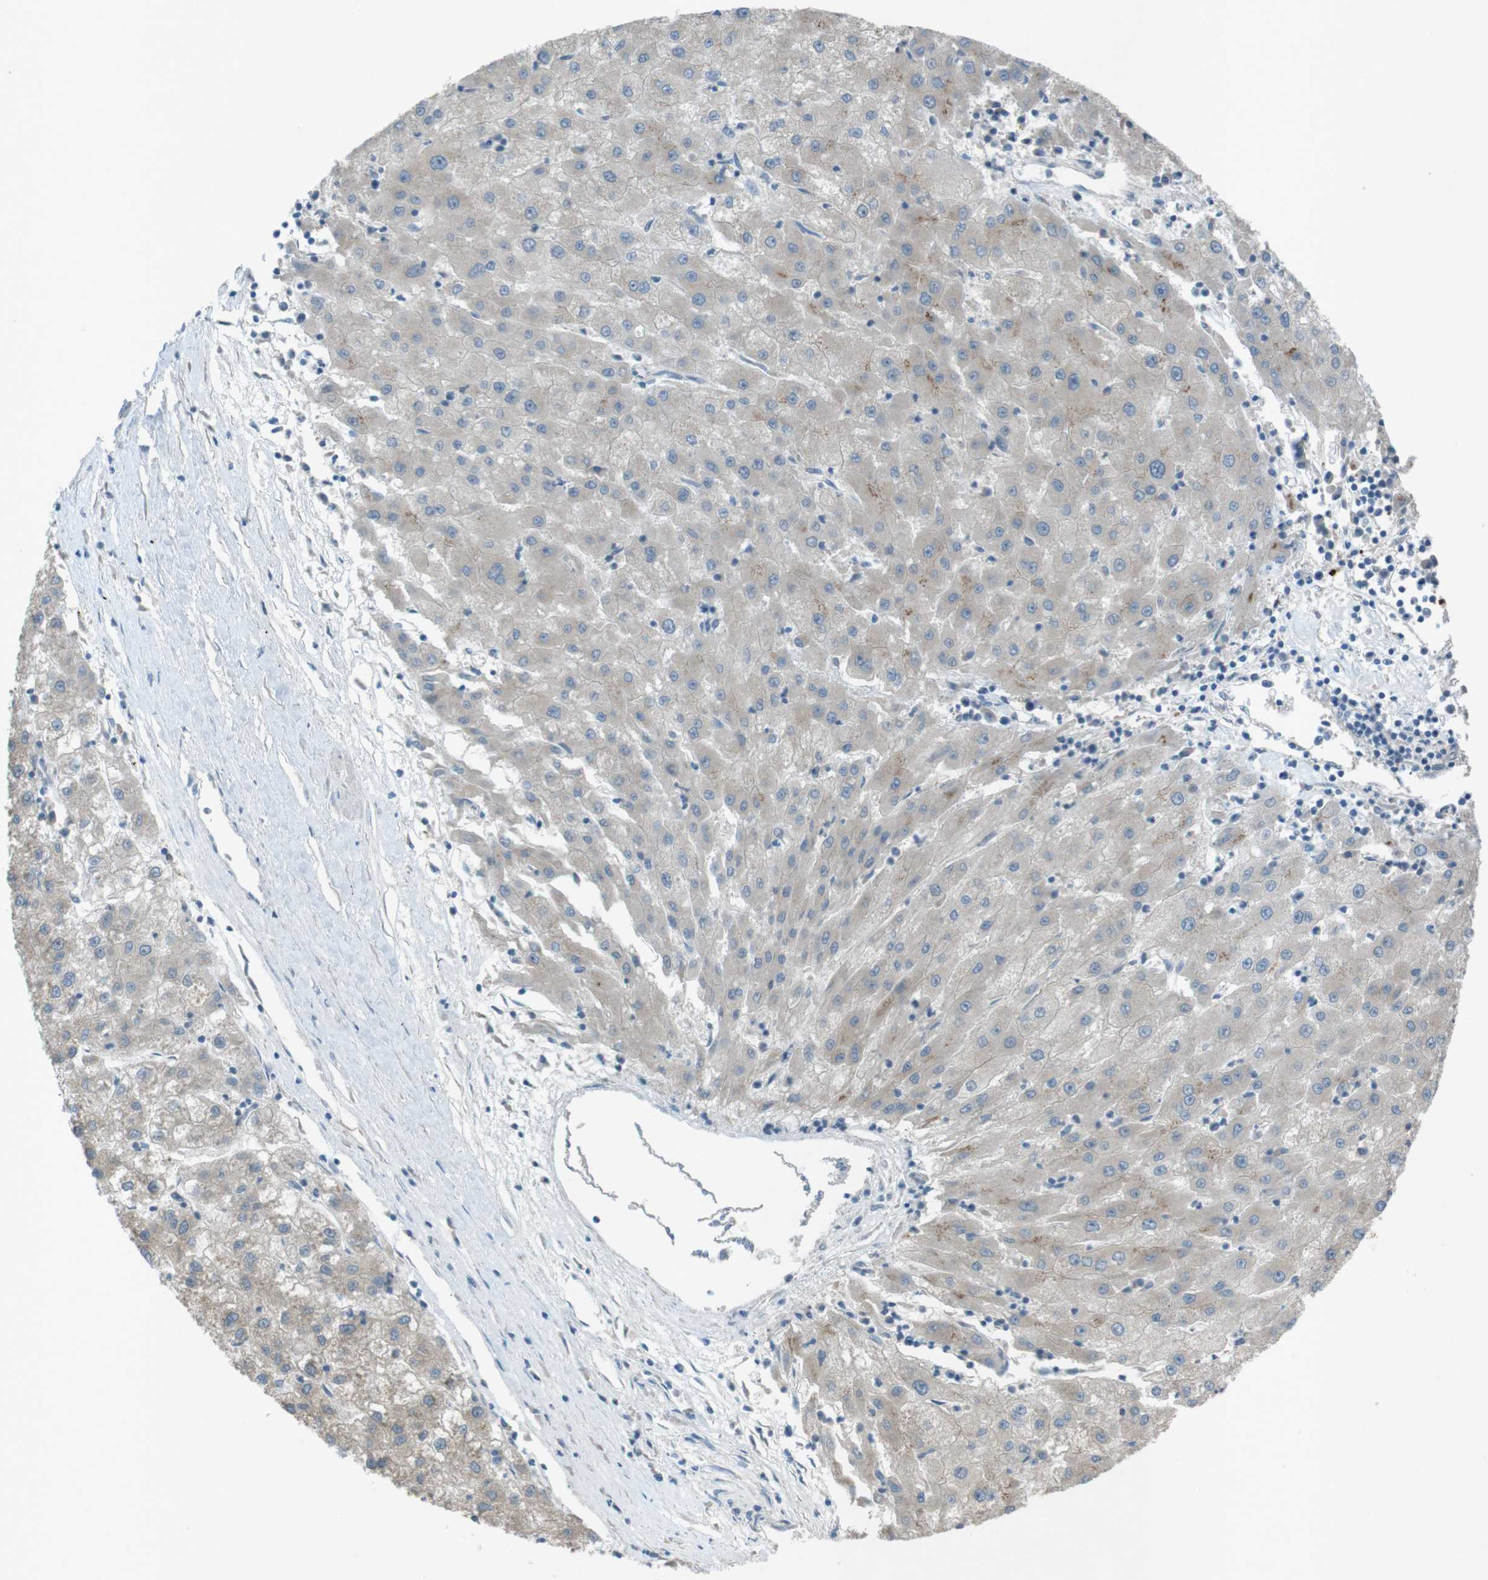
{"staining": {"intensity": "negative", "quantity": "none", "location": "none"}, "tissue": "liver cancer", "cell_type": "Tumor cells", "image_type": "cancer", "snomed": [{"axis": "morphology", "description": "Carcinoma, Hepatocellular, NOS"}, {"axis": "topography", "description": "Liver"}], "caption": "A histopathology image of human liver cancer is negative for staining in tumor cells. (DAB (3,3'-diaminobenzidine) immunohistochemistry (IHC) with hematoxylin counter stain).", "gene": "TMEM41B", "patient": {"sex": "male", "age": 72}}